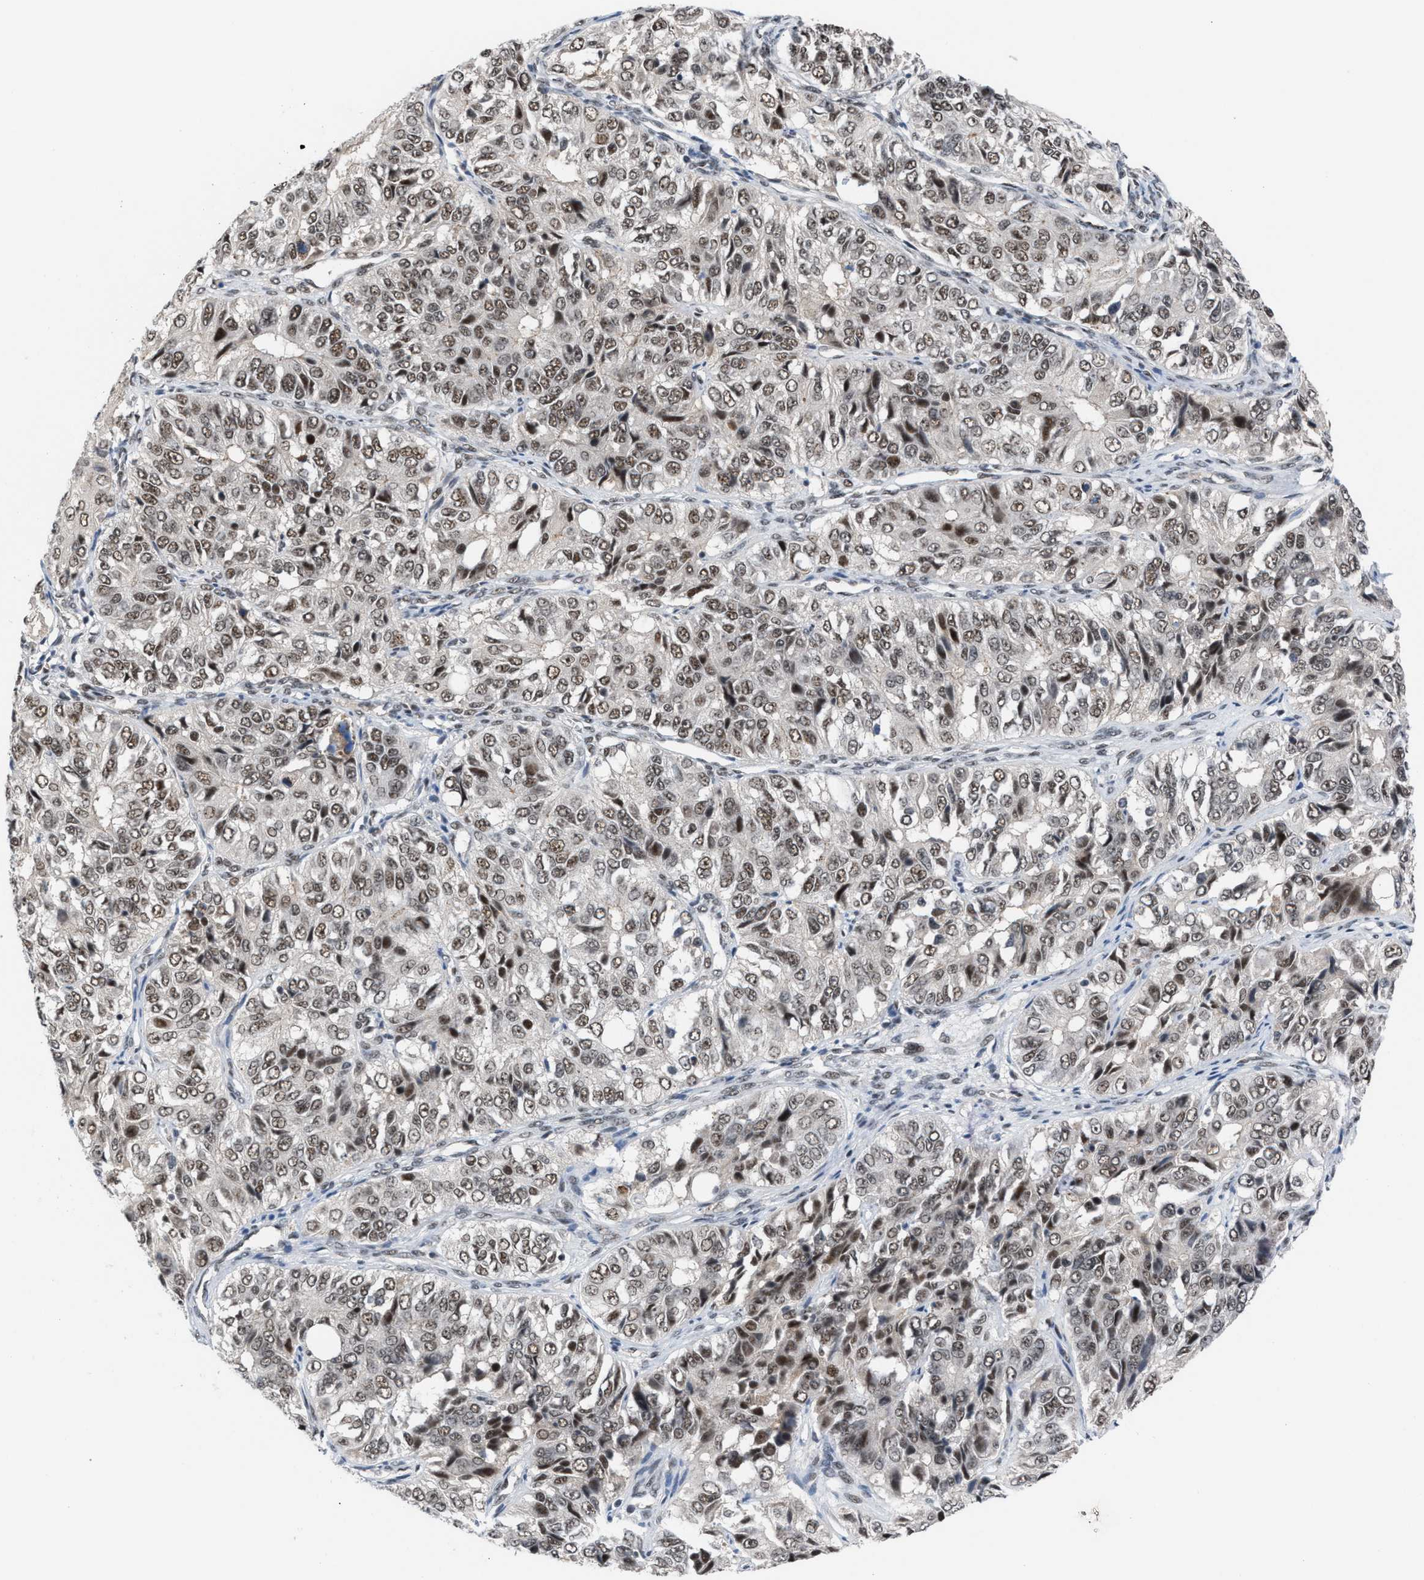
{"staining": {"intensity": "moderate", "quantity": ">75%", "location": "nuclear"}, "tissue": "ovarian cancer", "cell_type": "Tumor cells", "image_type": "cancer", "snomed": [{"axis": "morphology", "description": "Carcinoma, endometroid"}, {"axis": "topography", "description": "Ovary"}], "caption": "Human ovarian endometroid carcinoma stained with a protein marker exhibits moderate staining in tumor cells.", "gene": "PRPF4", "patient": {"sex": "female", "age": 51}}